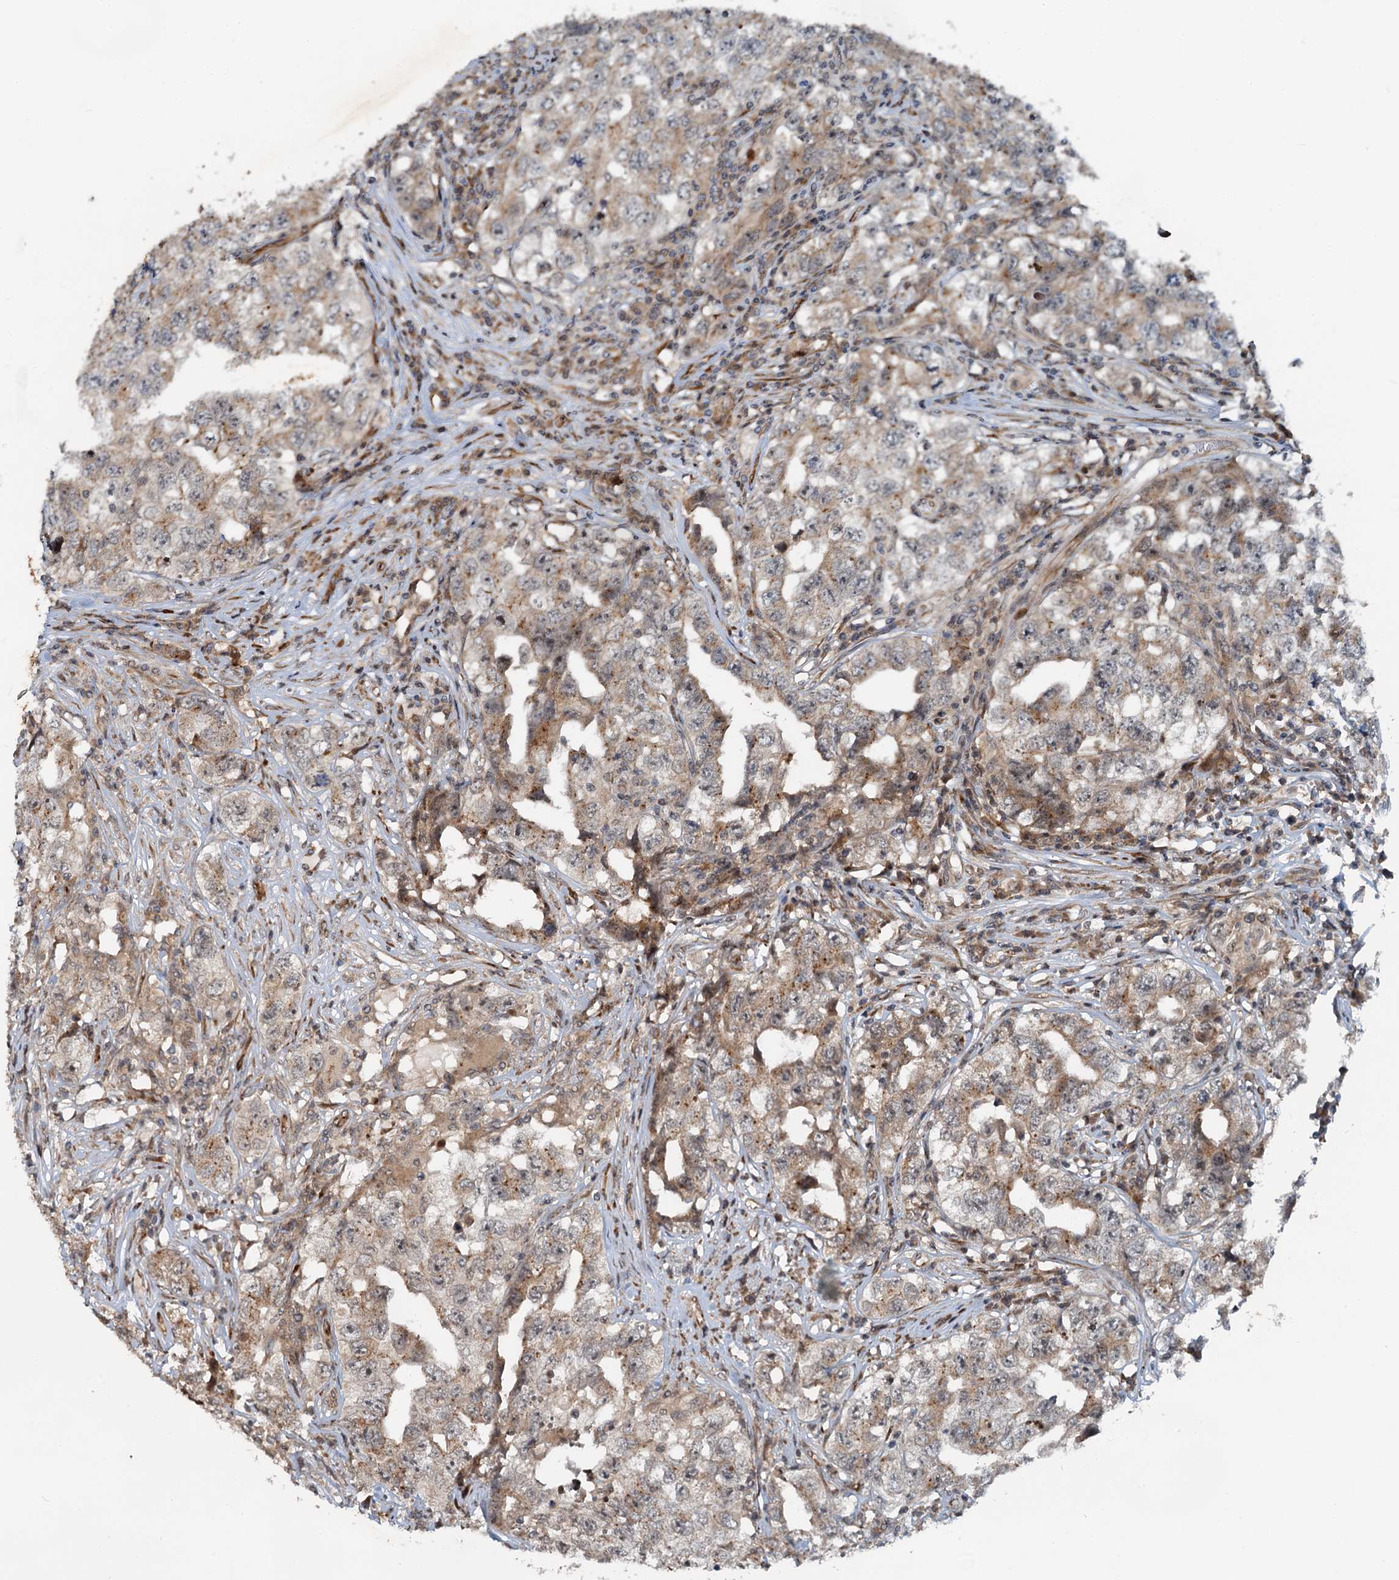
{"staining": {"intensity": "moderate", "quantity": "25%-75%", "location": "cytoplasmic/membranous"}, "tissue": "testis cancer", "cell_type": "Tumor cells", "image_type": "cancer", "snomed": [{"axis": "morphology", "description": "Seminoma, NOS"}, {"axis": "morphology", "description": "Carcinoma, Embryonal, NOS"}, {"axis": "topography", "description": "Testis"}], "caption": "A histopathology image of human embryonal carcinoma (testis) stained for a protein displays moderate cytoplasmic/membranous brown staining in tumor cells.", "gene": "CEP68", "patient": {"sex": "male", "age": 43}}